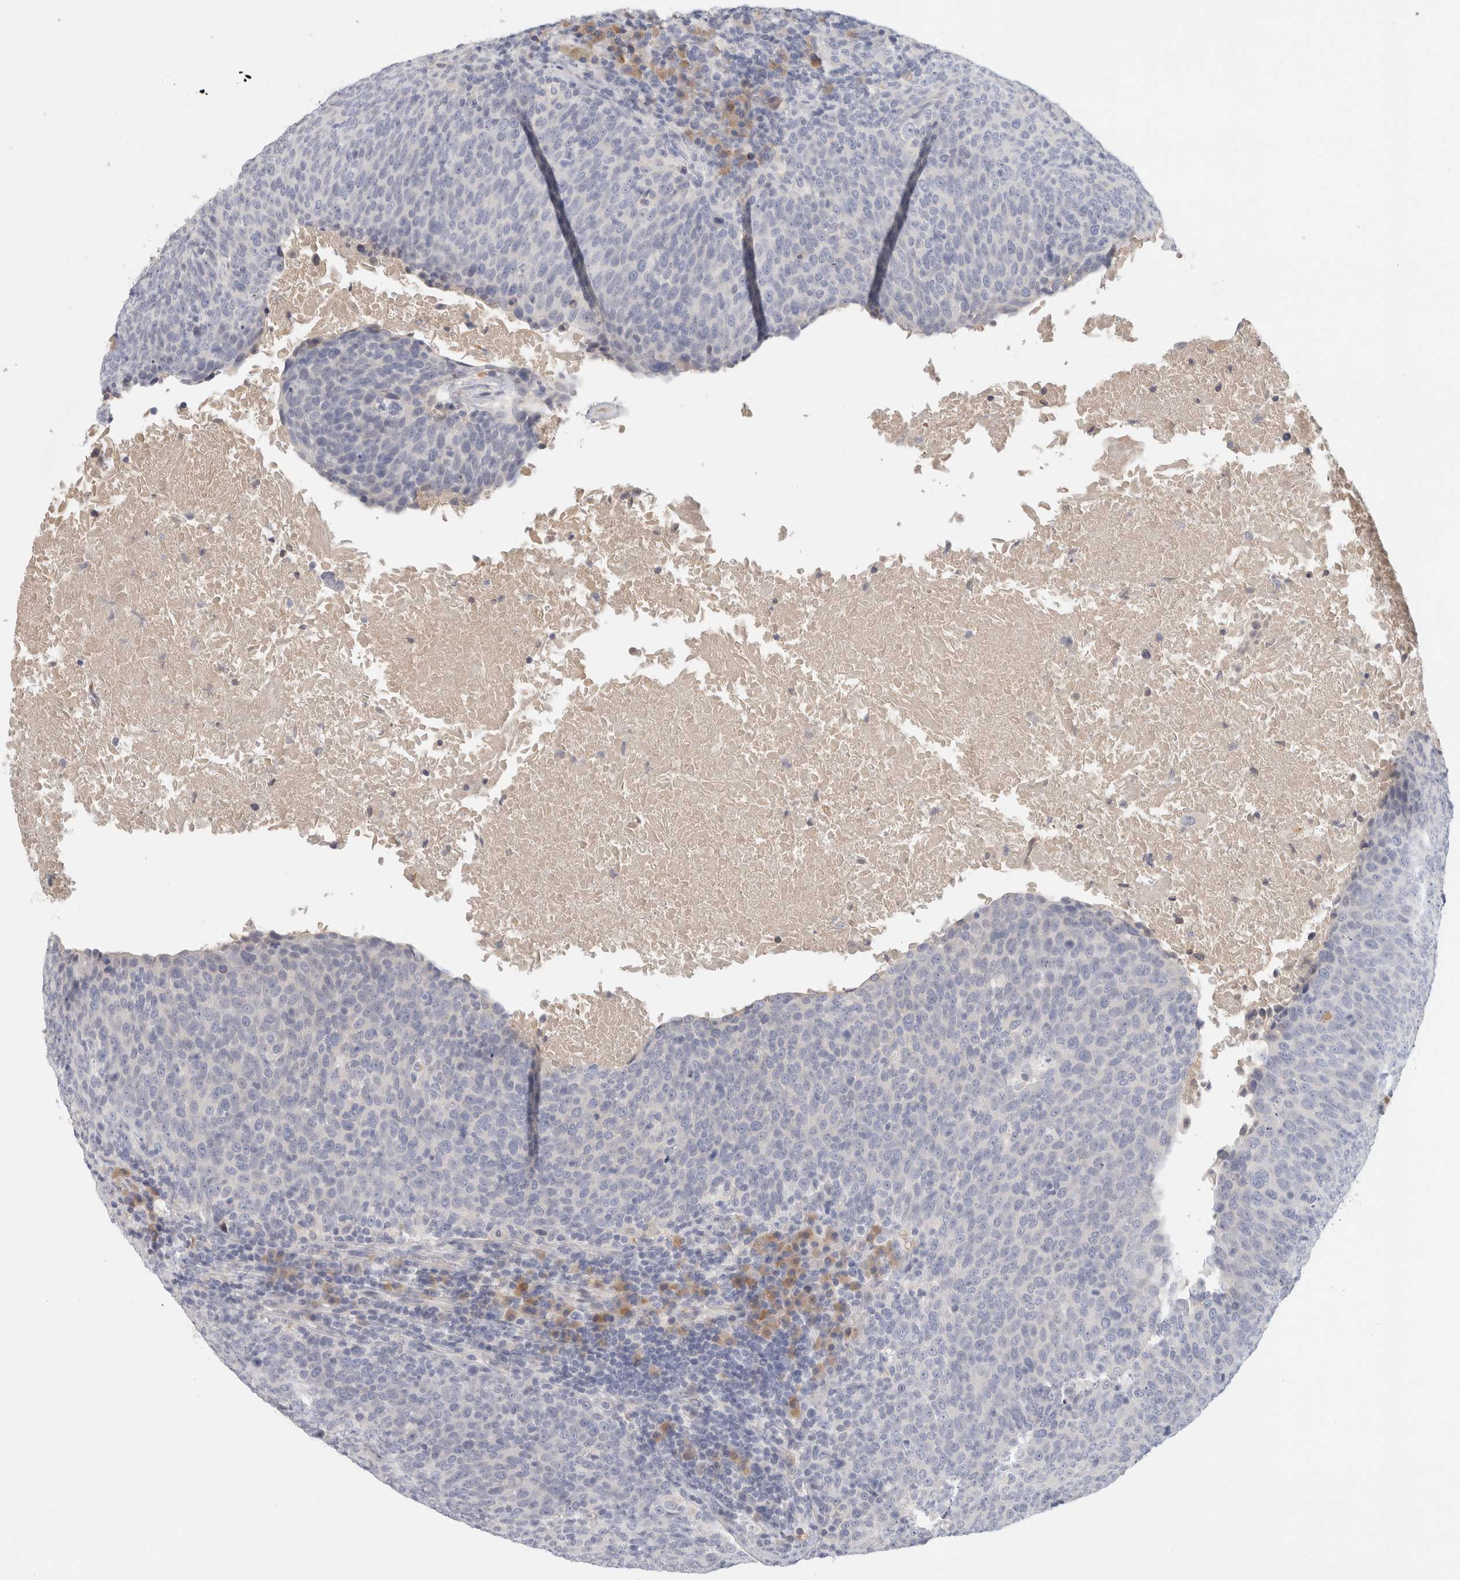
{"staining": {"intensity": "negative", "quantity": "none", "location": "none"}, "tissue": "head and neck cancer", "cell_type": "Tumor cells", "image_type": "cancer", "snomed": [{"axis": "morphology", "description": "Squamous cell carcinoma, NOS"}, {"axis": "morphology", "description": "Squamous cell carcinoma, metastatic, NOS"}, {"axis": "topography", "description": "Lymph node"}, {"axis": "topography", "description": "Head-Neck"}], "caption": "This photomicrograph is of head and neck cancer (metastatic squamous cell carcinoma) stained with immunohistochemistry (IHC) to label a protein in brown with the nuclei are counter-stained blue. There is no positivity in tumor cells.", "gene": "STK31", "patient": {"sex": "male", "age": 62}}